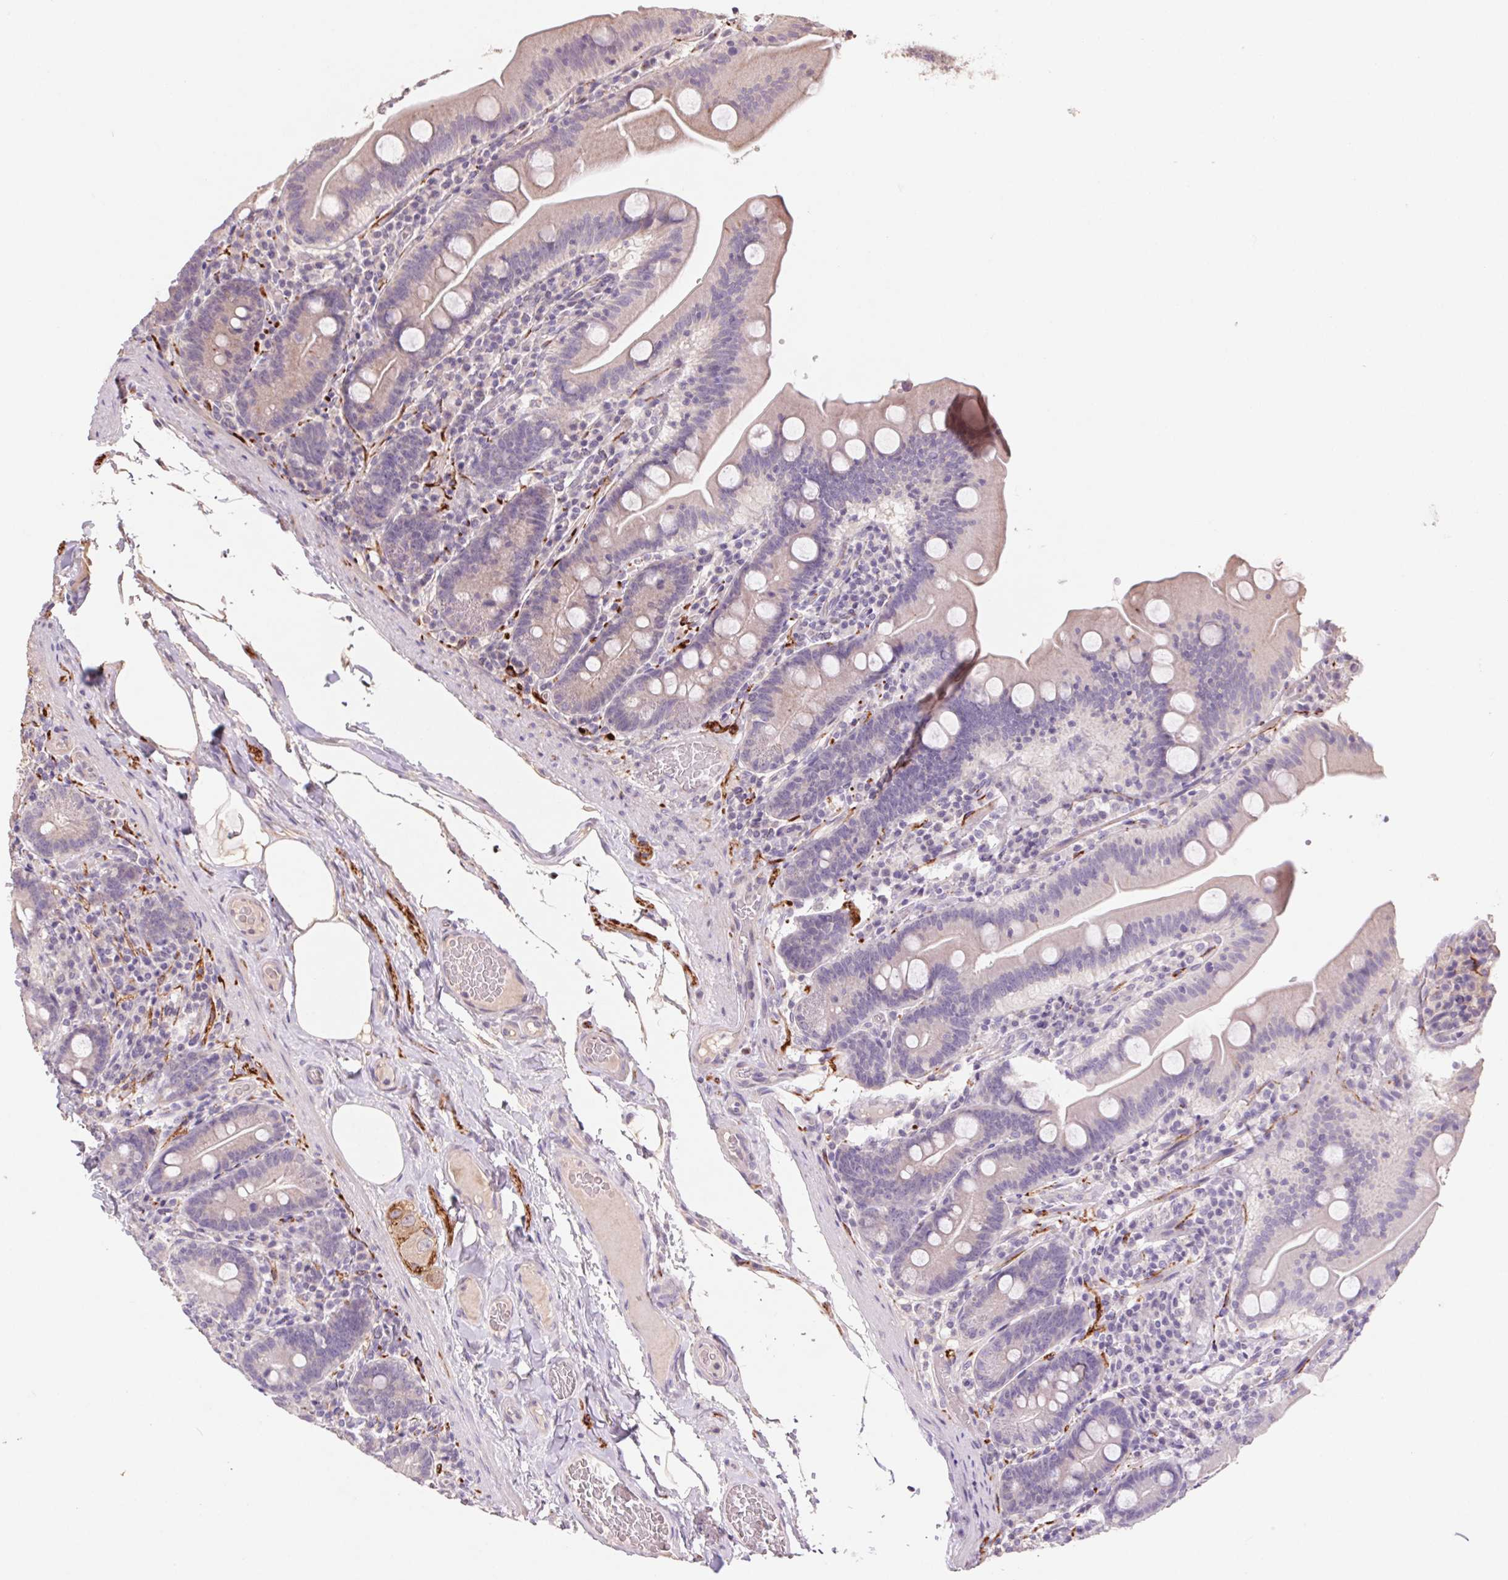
{"staining": {"intensity": "weak", "quantity": ">75%", "location": "cytoplasmic/membranous"}, "tissue": "small intestine", "cell_type": "Glandular cells", "image_type": "normal", "snomed": [{"axis": "morphology", "description": "Normal tissue, NOS"}, {"axis": "topography", "description": "Small intestine"}], "caption": "High-magnification brightfield microscopy of unremarkable small intestine stained with DAB (3,3'-diaminobenzidine) (brown) and counterstained with hematoxylin (blue). glandular cells exhibit weak cytoplasmic/membranous positivity is identified in about>75% of cells.", "gene": "GRM2", "patient": {"sex": "male", "age": 37}}